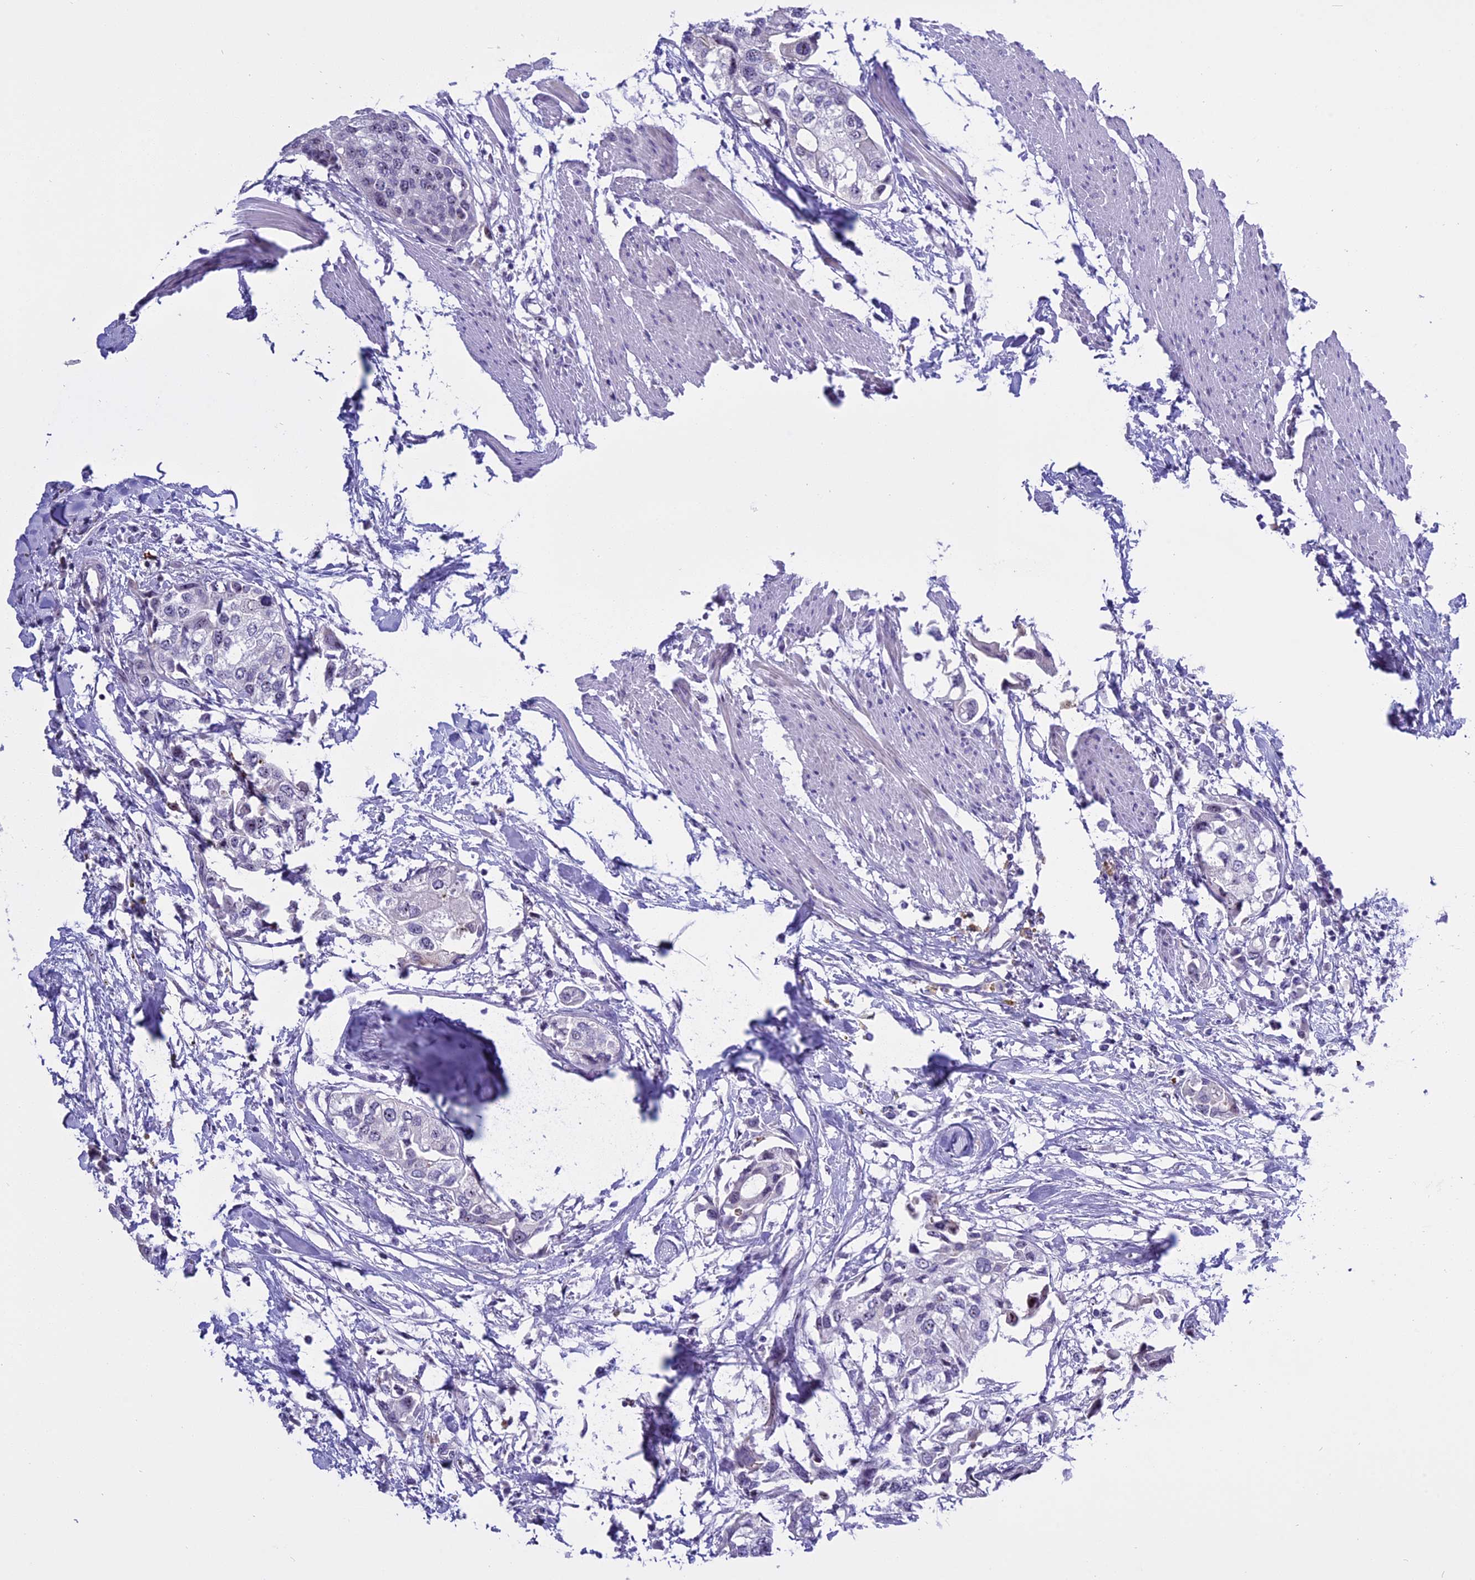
{"staining": {"intensity": "negative", "quantity": "none", "location": "none"}, "tissue": "urothelial cancer", "cell_type": "Tumor cells", "image_type": "cancer", "snomed": [{"axis": "morphology", "description": "Urothelial carcinoma, High grade"}, {"axis": "topography", "description": "Urinary bladder"}], "caption": "Human urothelial cancer stained for a protein using IHC shows no expression in tumor cells.", "gene": "TBL3", "patient": {"sex": "male", "age": 64}}